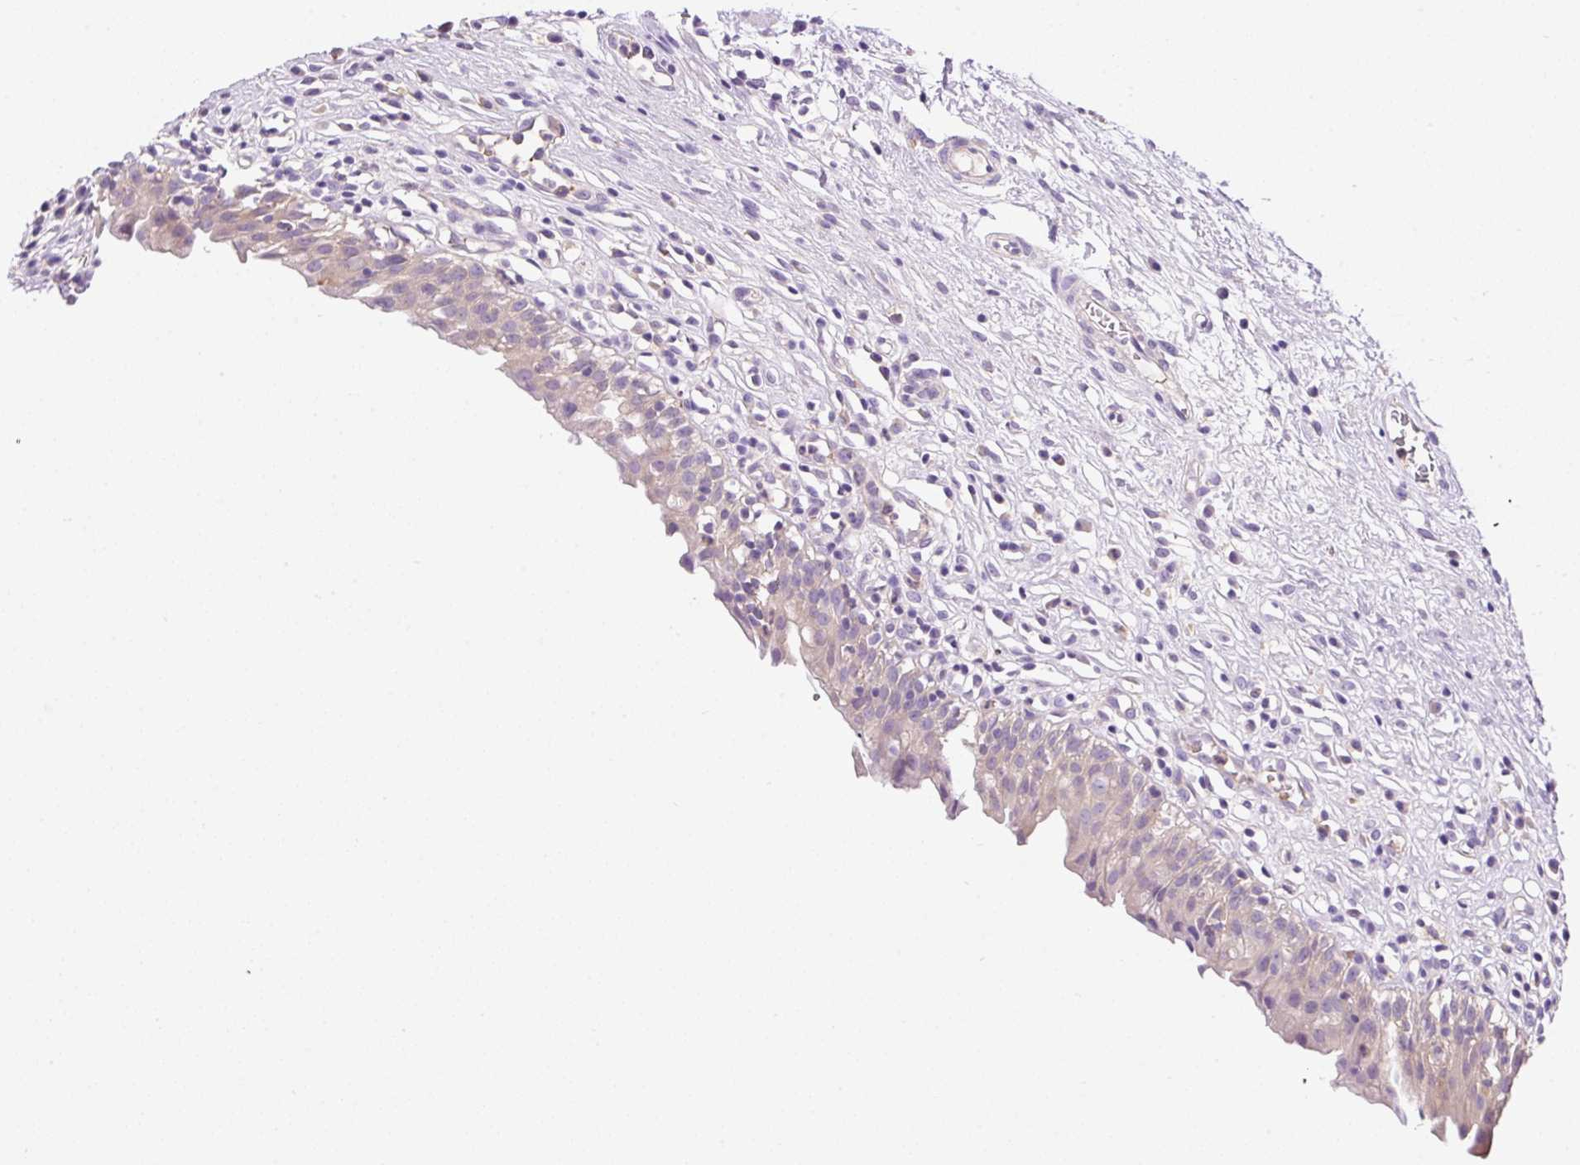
{"staining": {"intensity": "weak", "quantity": "25%-75%", "location": "cytoplasmic/membranous"}, "tissue": "urinary bladder", "cell_type": "Urothelial cells", "image_type": "normal", "snomed": [{"axis": "morphology", "description": "Normal tissue, NOS"}, {"axis": "morphology", "description": "Inflammation, NOS"}, {"axis": "topography", "description": "Urinary bladder"}], "caption": "A low amount of weak cytoplasmic/membranous expression is identified in about 25%-75% of urothelial cells in benign urinary bladder. Nuclei are stained in blue.", "gene": "LHFPL5", "patient": {"sex": "male", "age": 63}}